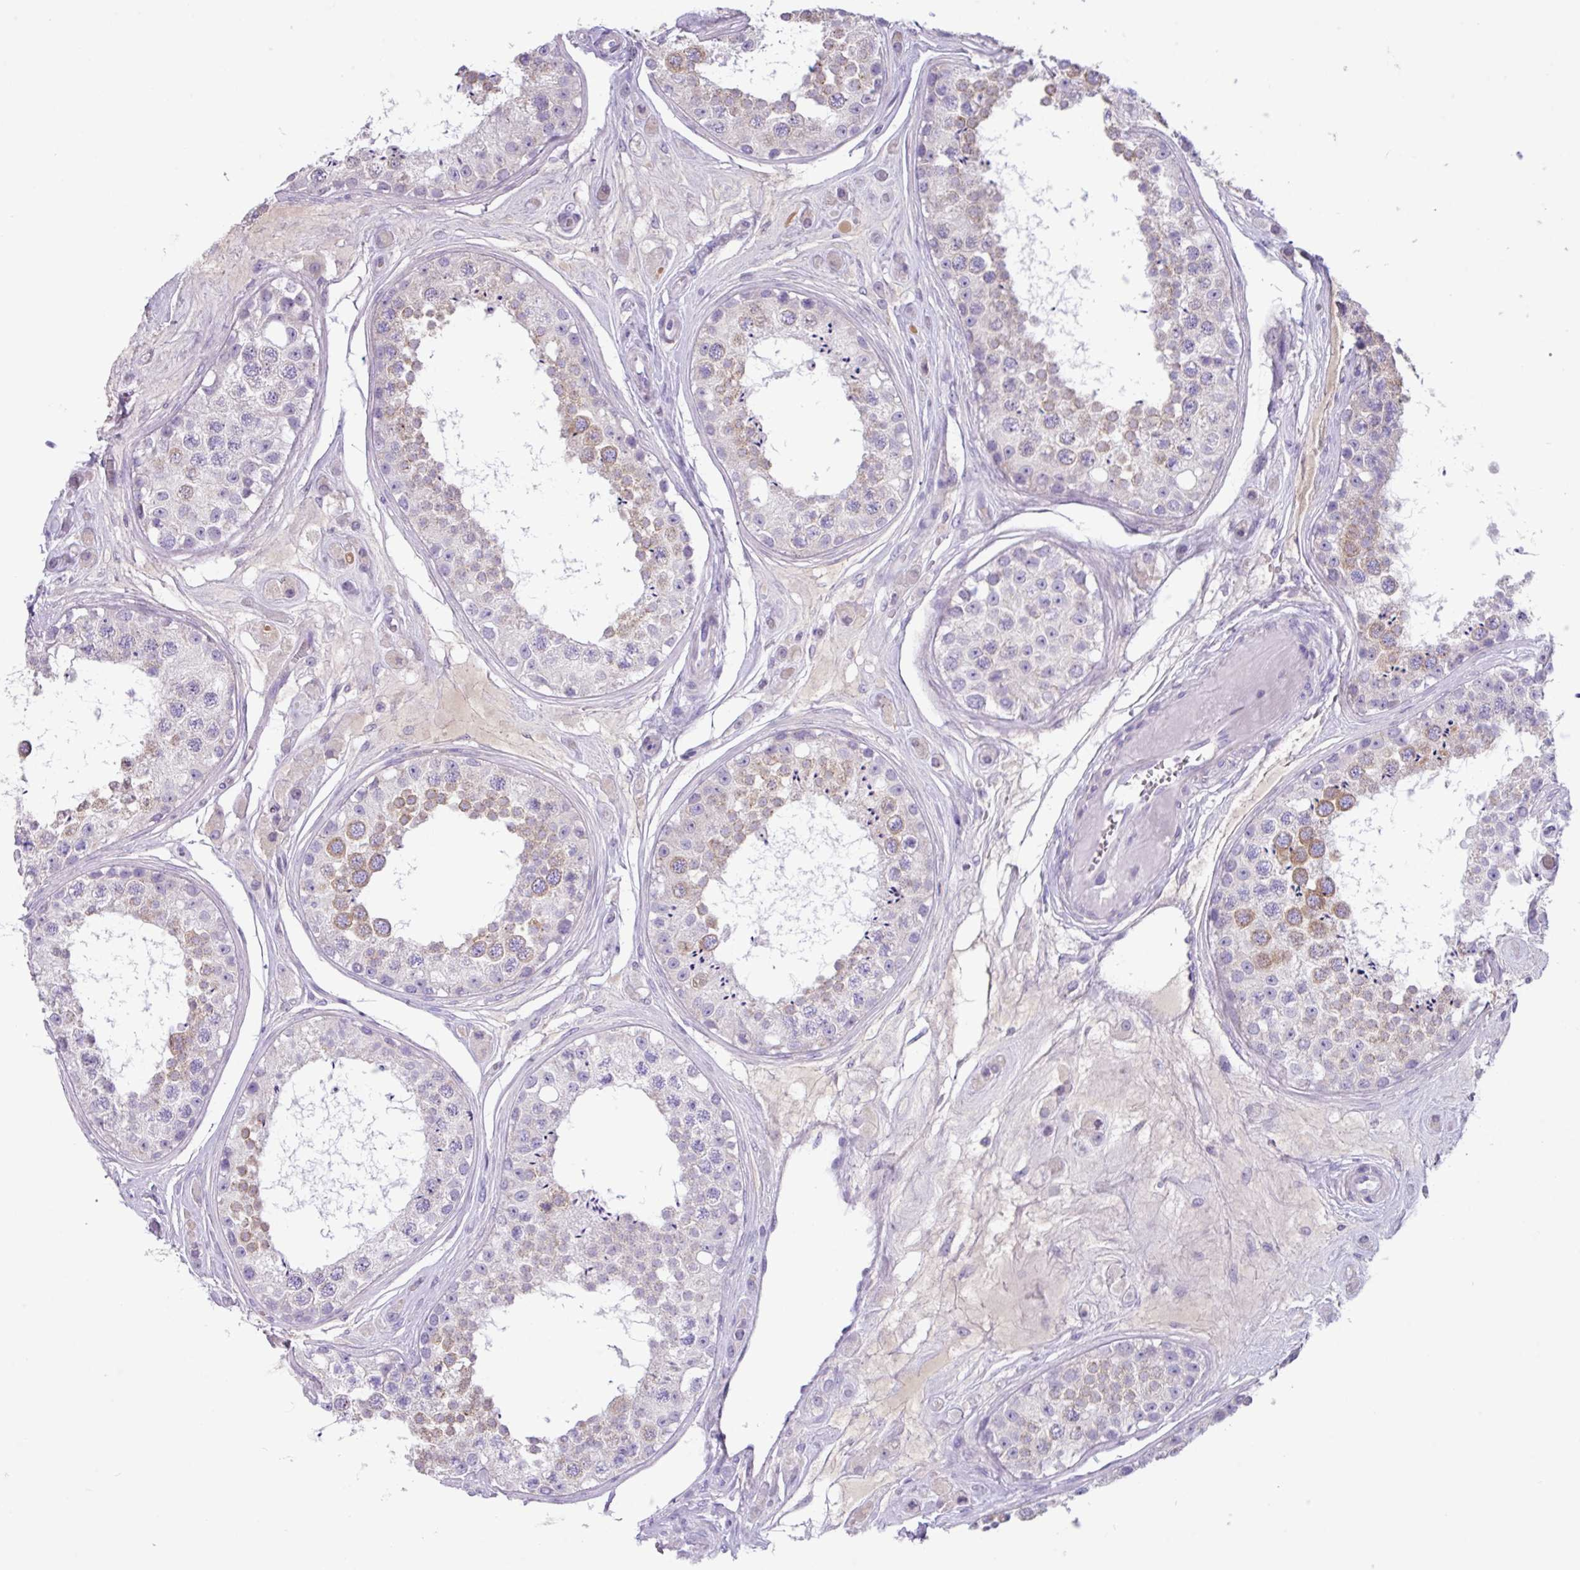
{"staining": {"intensity": "moderate", "quantity": "<25%", "location": "cytoplasmic/membranous"}, "tissue": "testis", "cell_type": "Cells in seminiferous ducts", "image_type": "normal", "snomed": [{"axis": "morphology", "description": "Normal tissue, NOS"}, {"axis": "topography", "description": "Testis"}], "caption": "IHC of unremarkable human testis exhibits low levels of moderate cytoplasmic/membranous staining in about <25% of cells in seminiferous ducts. The protein of interest is stained brown, and the nuclei are stained in blue (DAB IHC with brightfield microscopy, high magnification).", "gene": "ZNF524", "patient": {"sex": "male", "age": 25}}